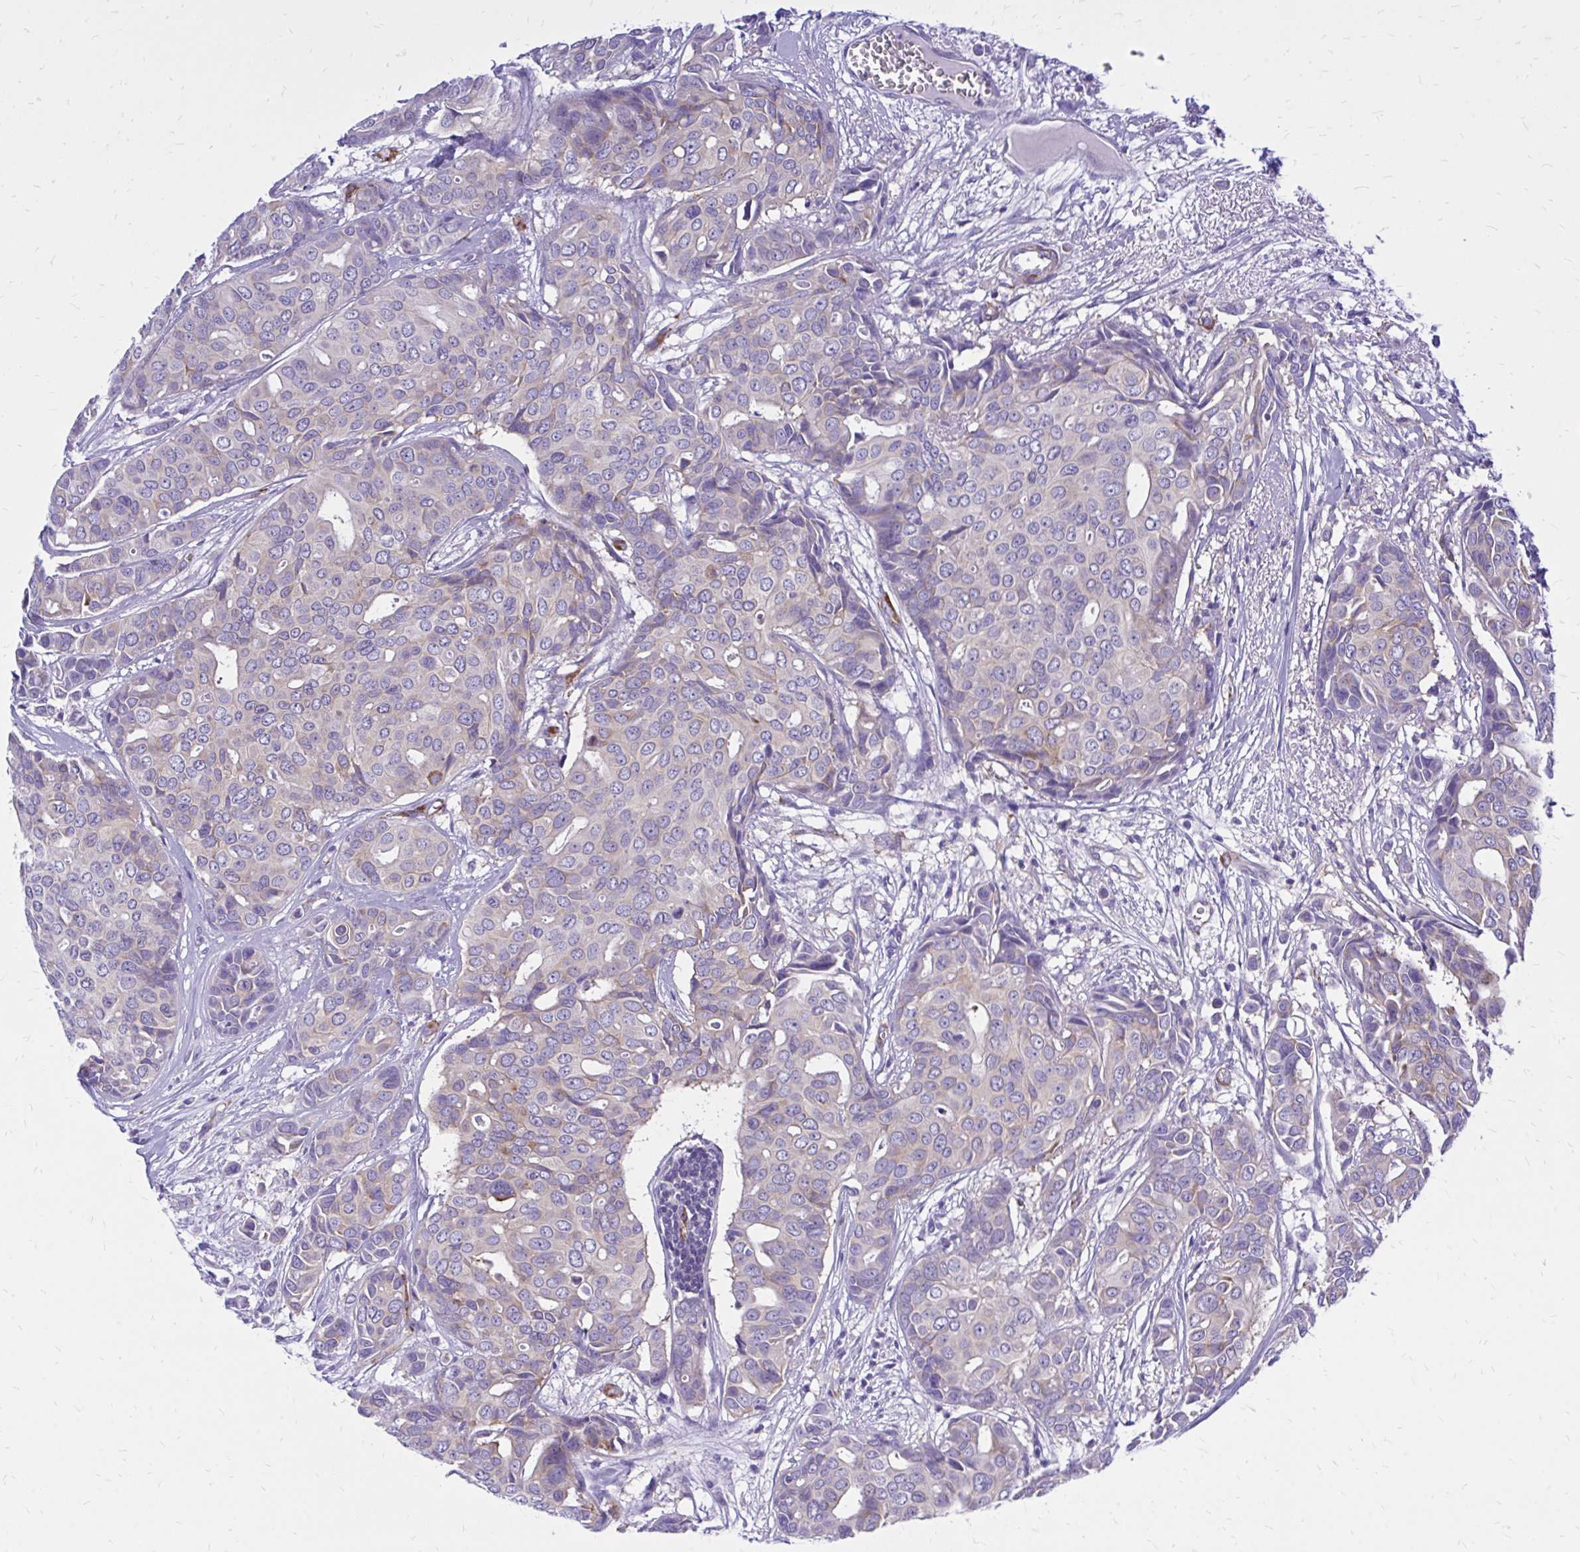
{"staining": {"intensity": "weak", "quantity": "<25%", "location": "cytoplasmic/membranous"}, "tissue": "breast cancer", "cell_type": "Tumor cells", "image_type": "cancer", "snomed": [{"axis": "morphology", "description": "Duct carcinoma"}, {"axis": "topography", "description": "Breast"}], "caption": "Photomicrograph shows no protein staining in tumor cells of breast cancer (intraductal carcinoma) tissue.", "gene": "EPB41L1", "patient": {"sex": "female", "age": 54}}